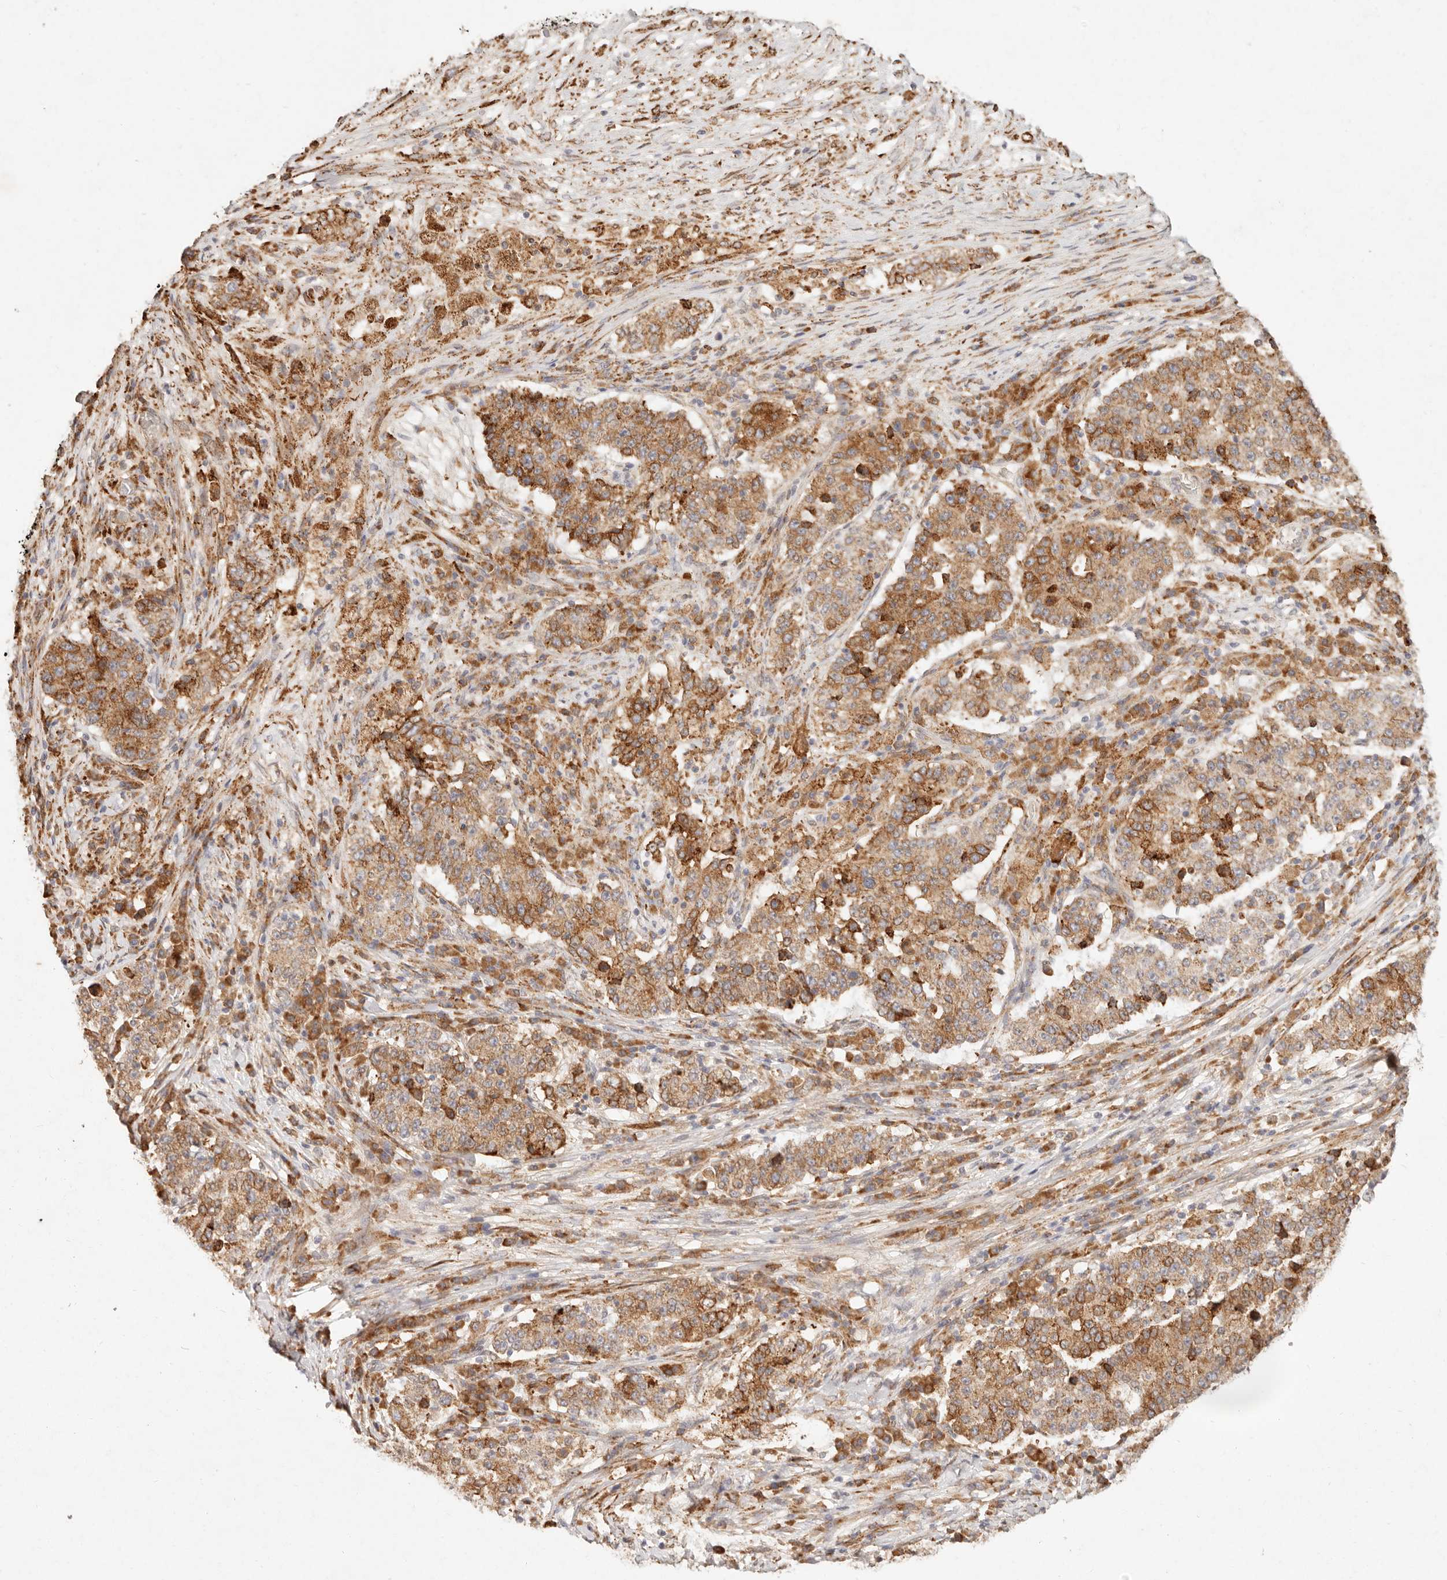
{"staining": {"intensity": "strong", "quantity": ">75%", "location": "cytoplasmic/membranous"}, "tissue": "stomach cancer", "cell_type": "Tumor cells", "image_type": "cancer", "snomed": [{"axis": "morphology", "description": "Adenocarcinoma, NOS"}, {"axis": "topography", "description": "Stomach"}], "caption": "Tumor cells demonstrate high levels of strong cytoplasmic/membranous staining in about >75% of cells in human adenocarcinoma (stomach).", "gene": "C1orf127", "patient": {"sex": "male", "age": 59}}